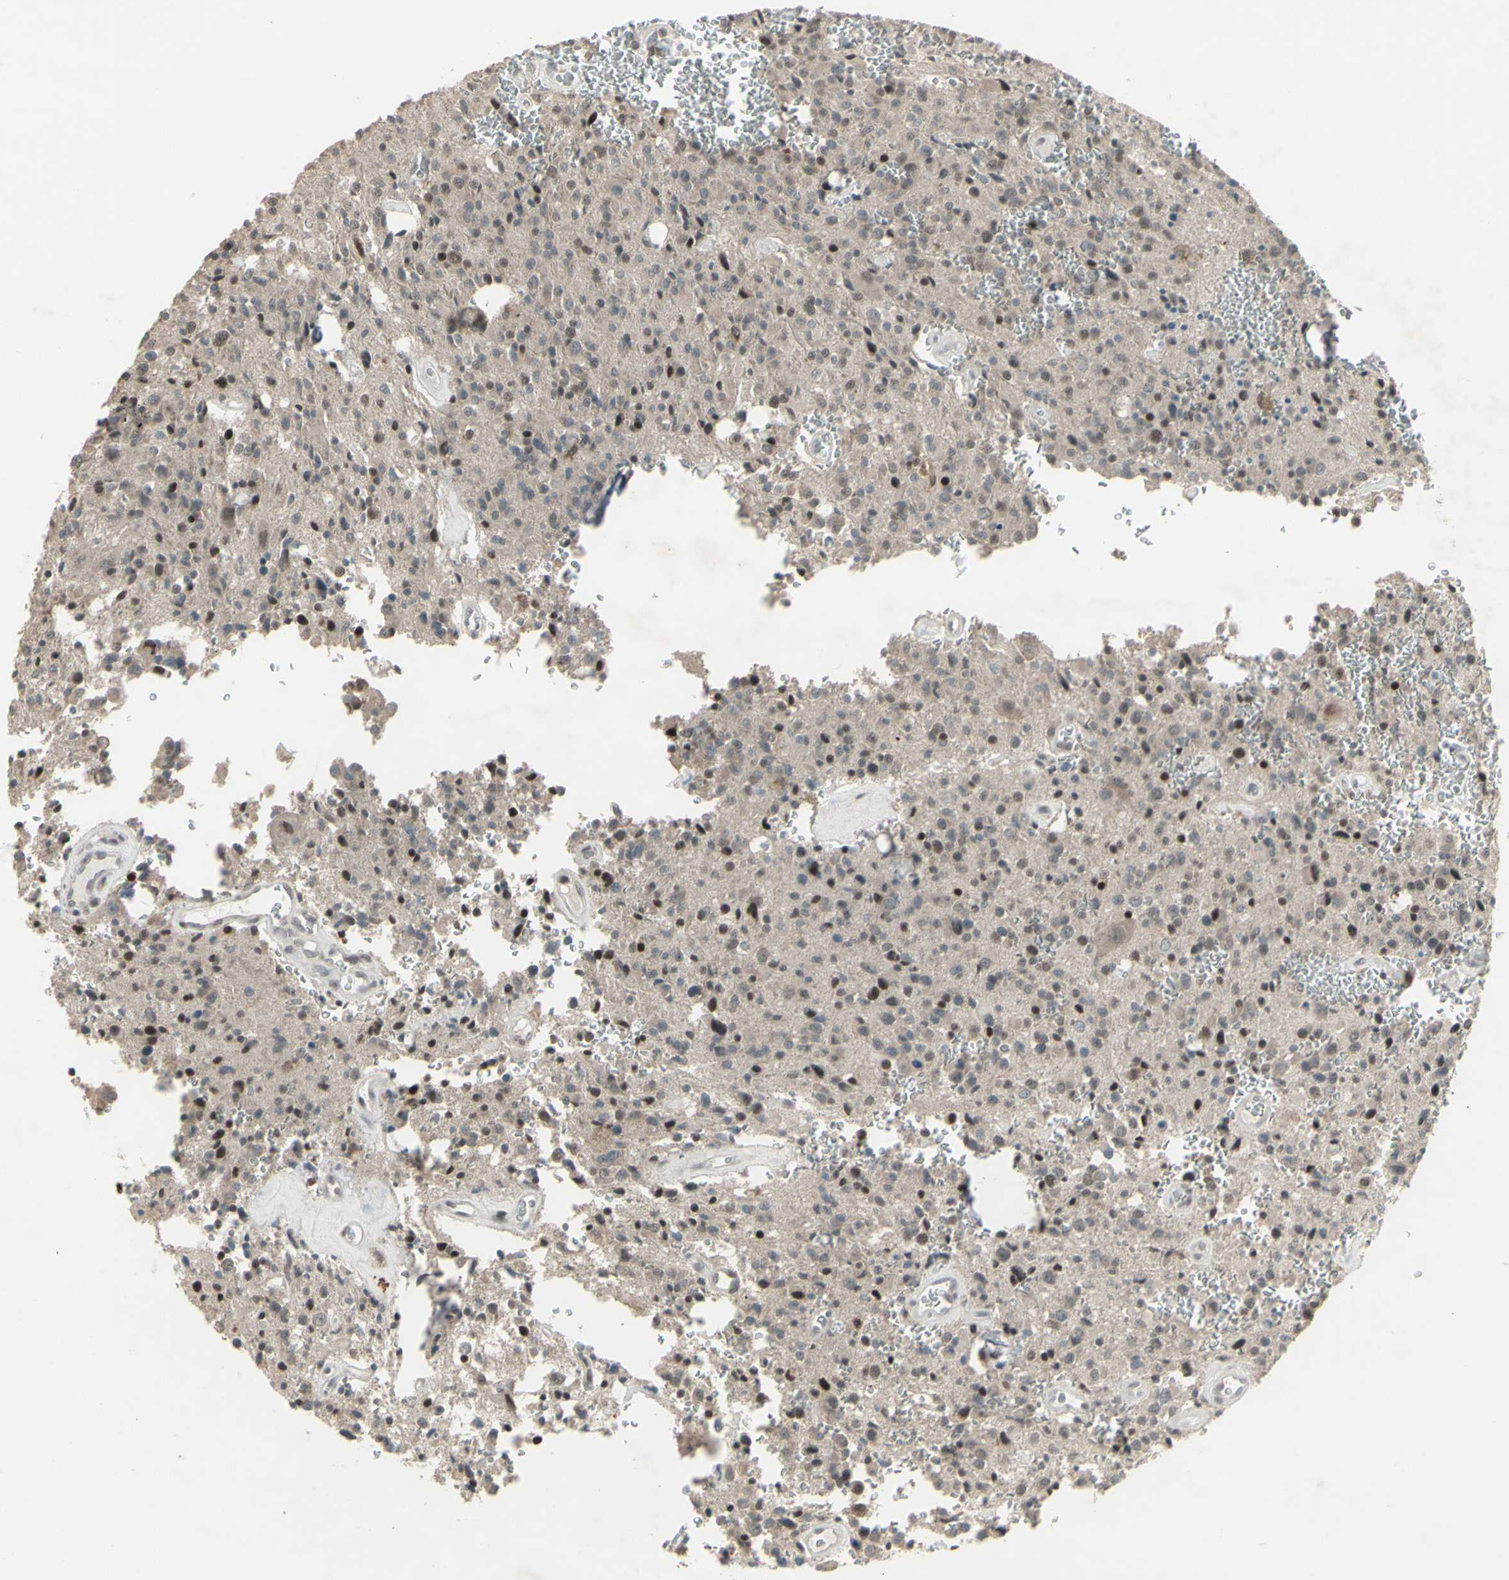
{"staining": {"intensity": "weak", "quantity": "25%-75%", "location": "nuclear"}, "tissue": "glioma", "cell_type": "Tumor cells", "image_type": "cancer", "snomed": [{"axis": "morphology", "description": "Glioma, malignant, Low grade"}, {"axis": "topography", "description": "Brain"}], "caption": "Tumor cells show low levels of weak nuclear expression in approximately 25%-75% of cells in human low-grade glioma (malignant). The protein of interest is stained brown, and the nuclei are stained in blue (DAB IHC with brightfield microscopy, high magnification).", "gene": "SAMSN1", "patient": {"sex": "male", "age": 58}}